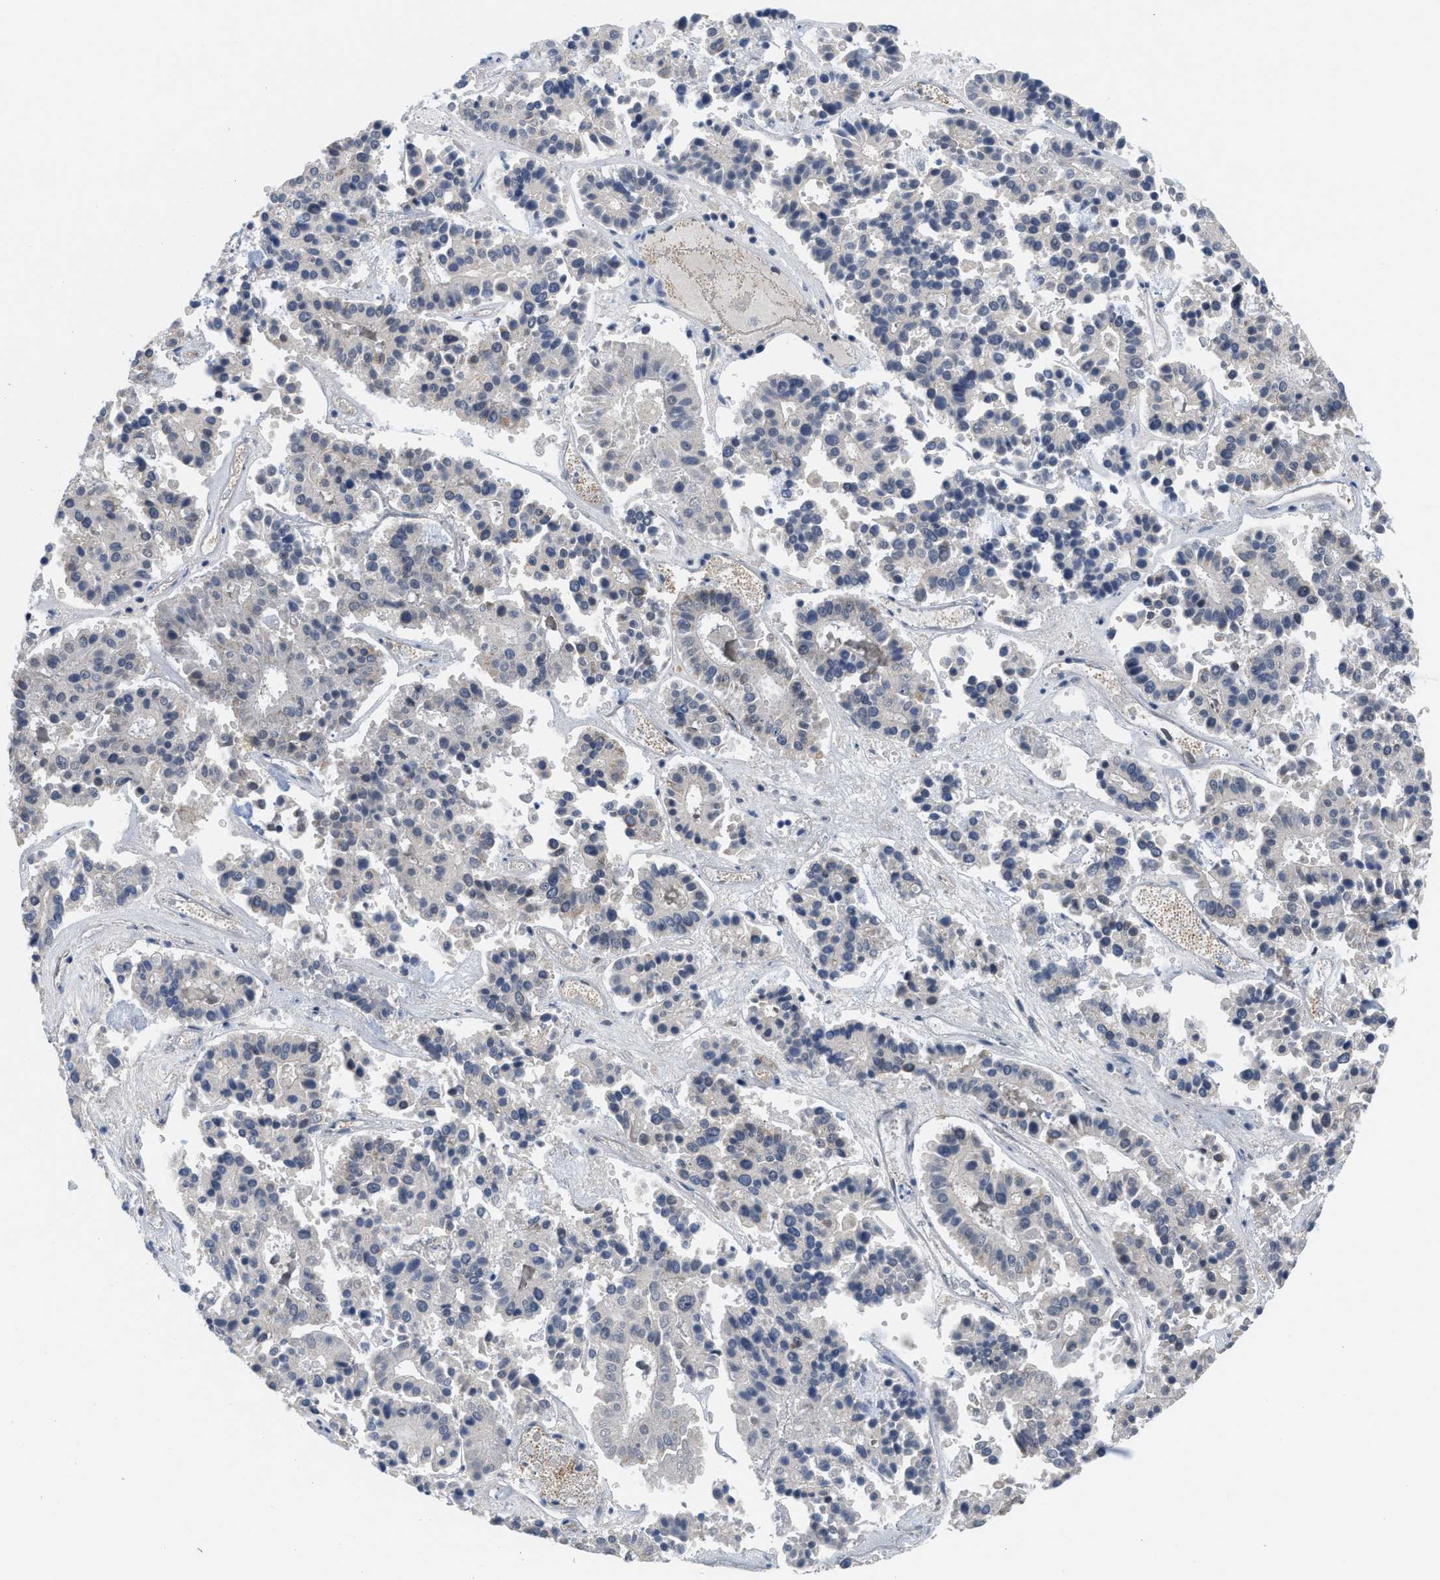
{"staining": {"intensity": "negative", "quantity": "none", "location": "none"}, "tissue": "pancreatic cancer", "cell_type": "Tumor cells", "image_type": "cancer", "snomed": [{"axis": "morphology", "description": "Adenocarcinoma, NOS"}, {"axis": "topography", "description": "Pancreas"}], "caption": "This is an immunohistochemistry histopathology image of pancreatic cancer (adenocarcinoma). There is no expression in tumor cells.", "gene": "EOGT", "patient": {"sex": "male", "age": 50}}